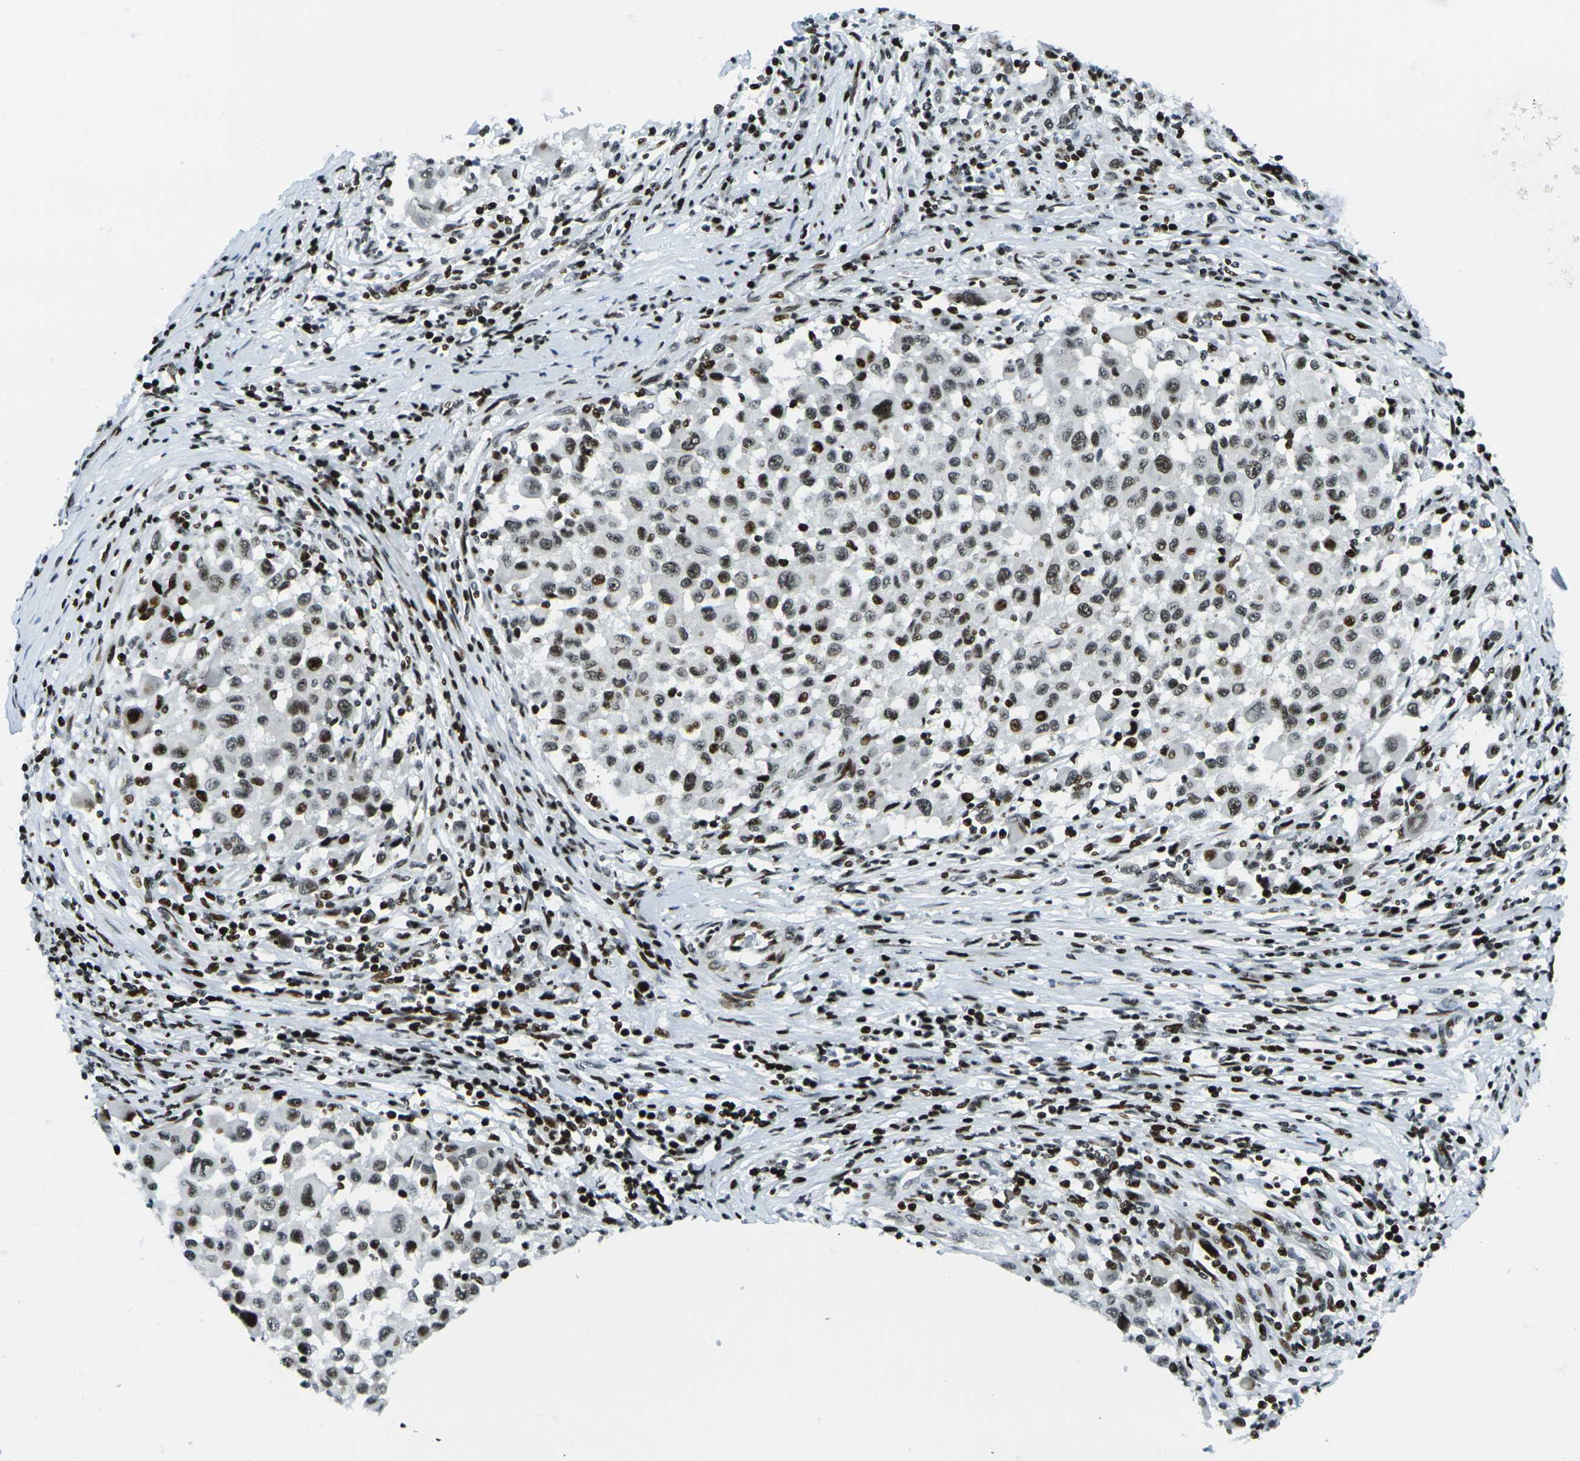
{"staining": {"intensity": "moderate", "quantity": ">75%", "location": "nuclear"}, "tissue": "melanoma", "cell_type": "Tumor cells", "image_type": "cancer", "snomed": [{"axis": "morphology", "description": "Malignant melanoma, Metastatic site"}, {"axis": "topography", "description": "Lymph node"}], "caption": "Immunohistochemical staining of human malignant melanoma (metastatic site) demonstrates medium levels of moderate nuclear protein expression in about >75% of tumor cells. Using DAB (3,3'-diaminobenzidine) (brown) and hematoxylin (blue) stains, captured at high magnification using brightfield microscopy.", "gene": "H3-3A", "patient": {"sex": "male", "age": 61}}